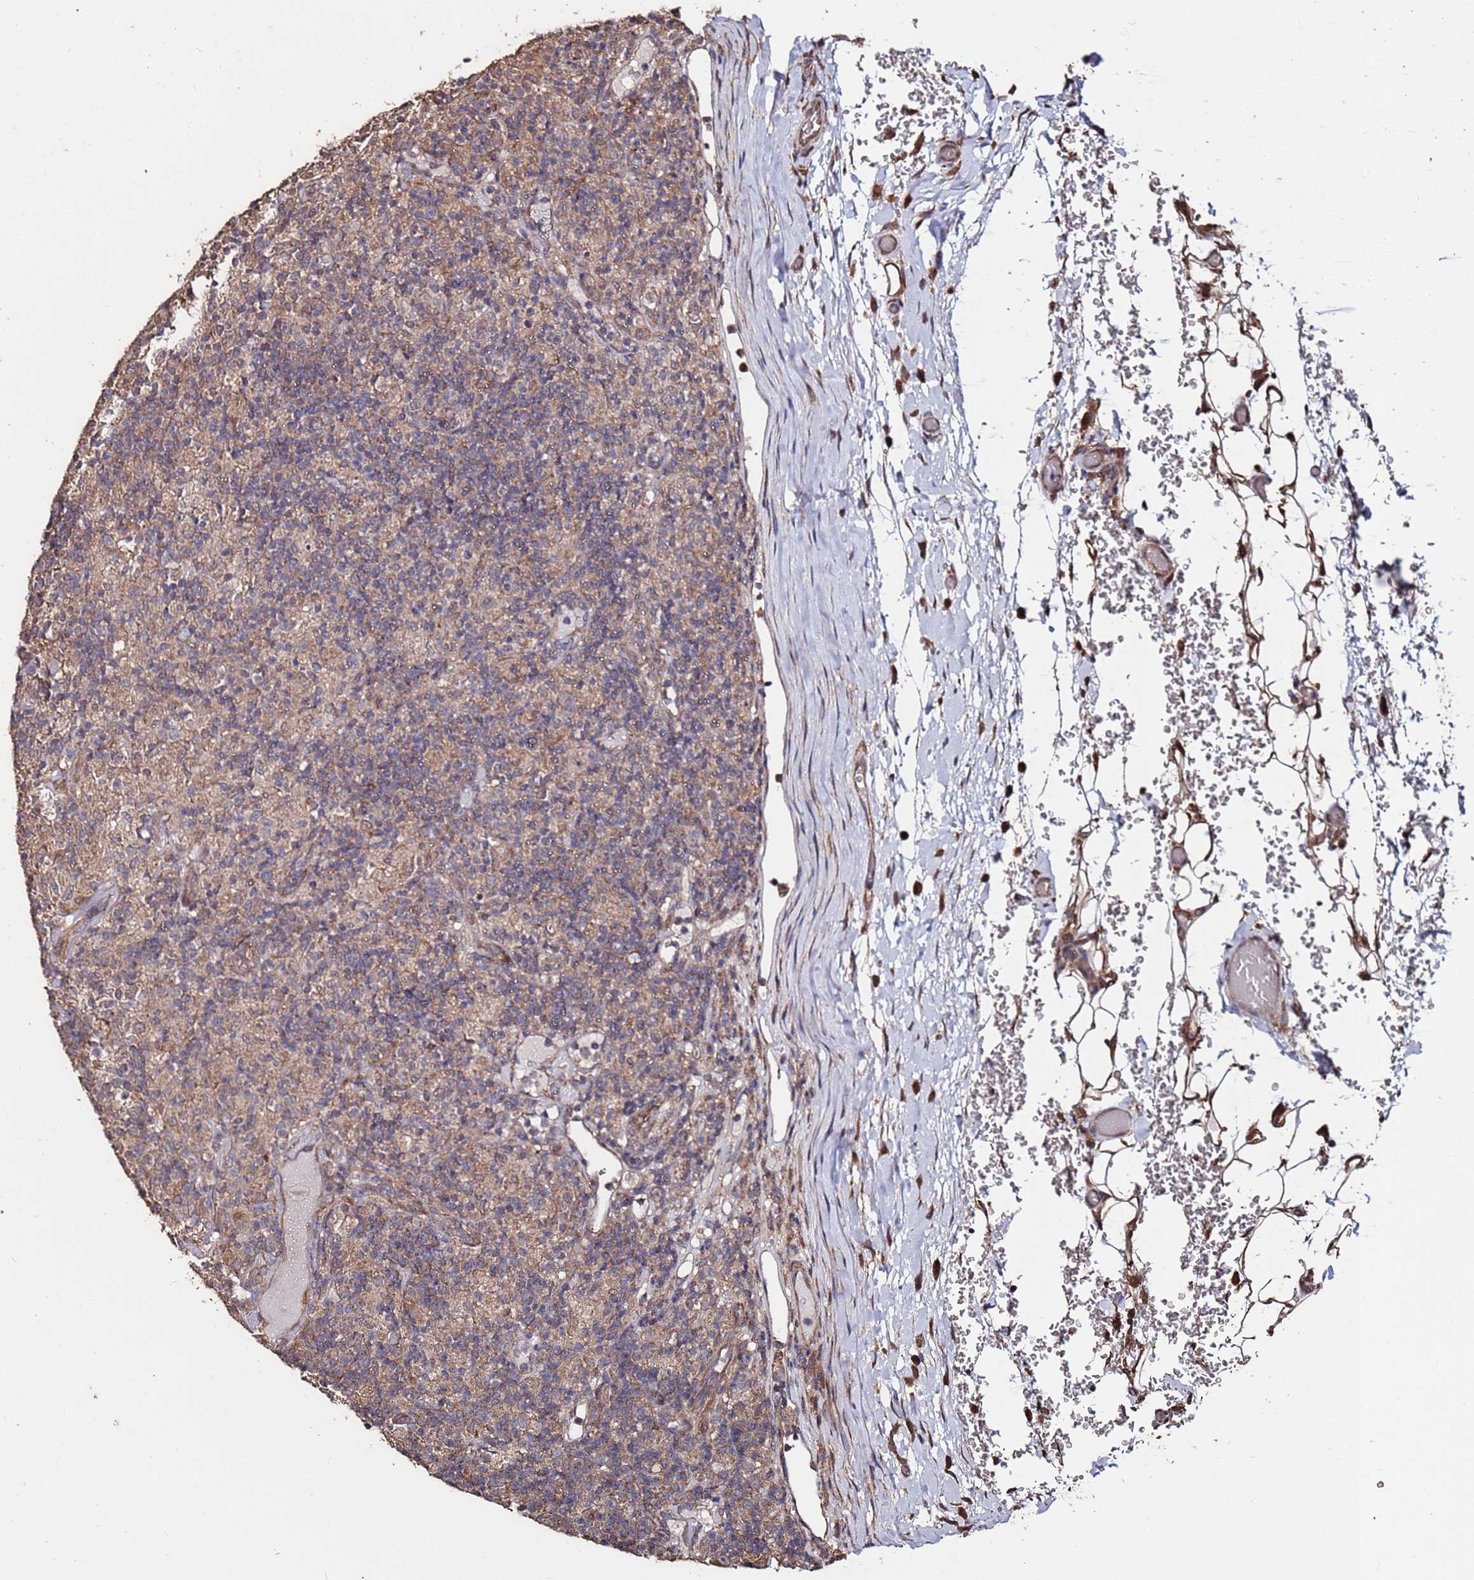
{"staining": {"intensity": "negative", "quantity": "none", "location": "none"}, "tissue": "lymphoma", "cell_type": "Tumor cells", "image_type": "cancer", "snomed": [{"axis": "morphology", "description": "Hodgkin's disease, NOS"}, {"axis": "topography", "description": "Lymph node"}], "caption": "High power microscopy image of an immunohistochemistry (IHC) micrograph of Hodgkin's disease, revealing no significant positivity in tumor cells. (Immunohistochemistry, brightfield microscopy, high magnification).", "gene": "PRR7", "patient": {"sex": "male", "age": 70}}